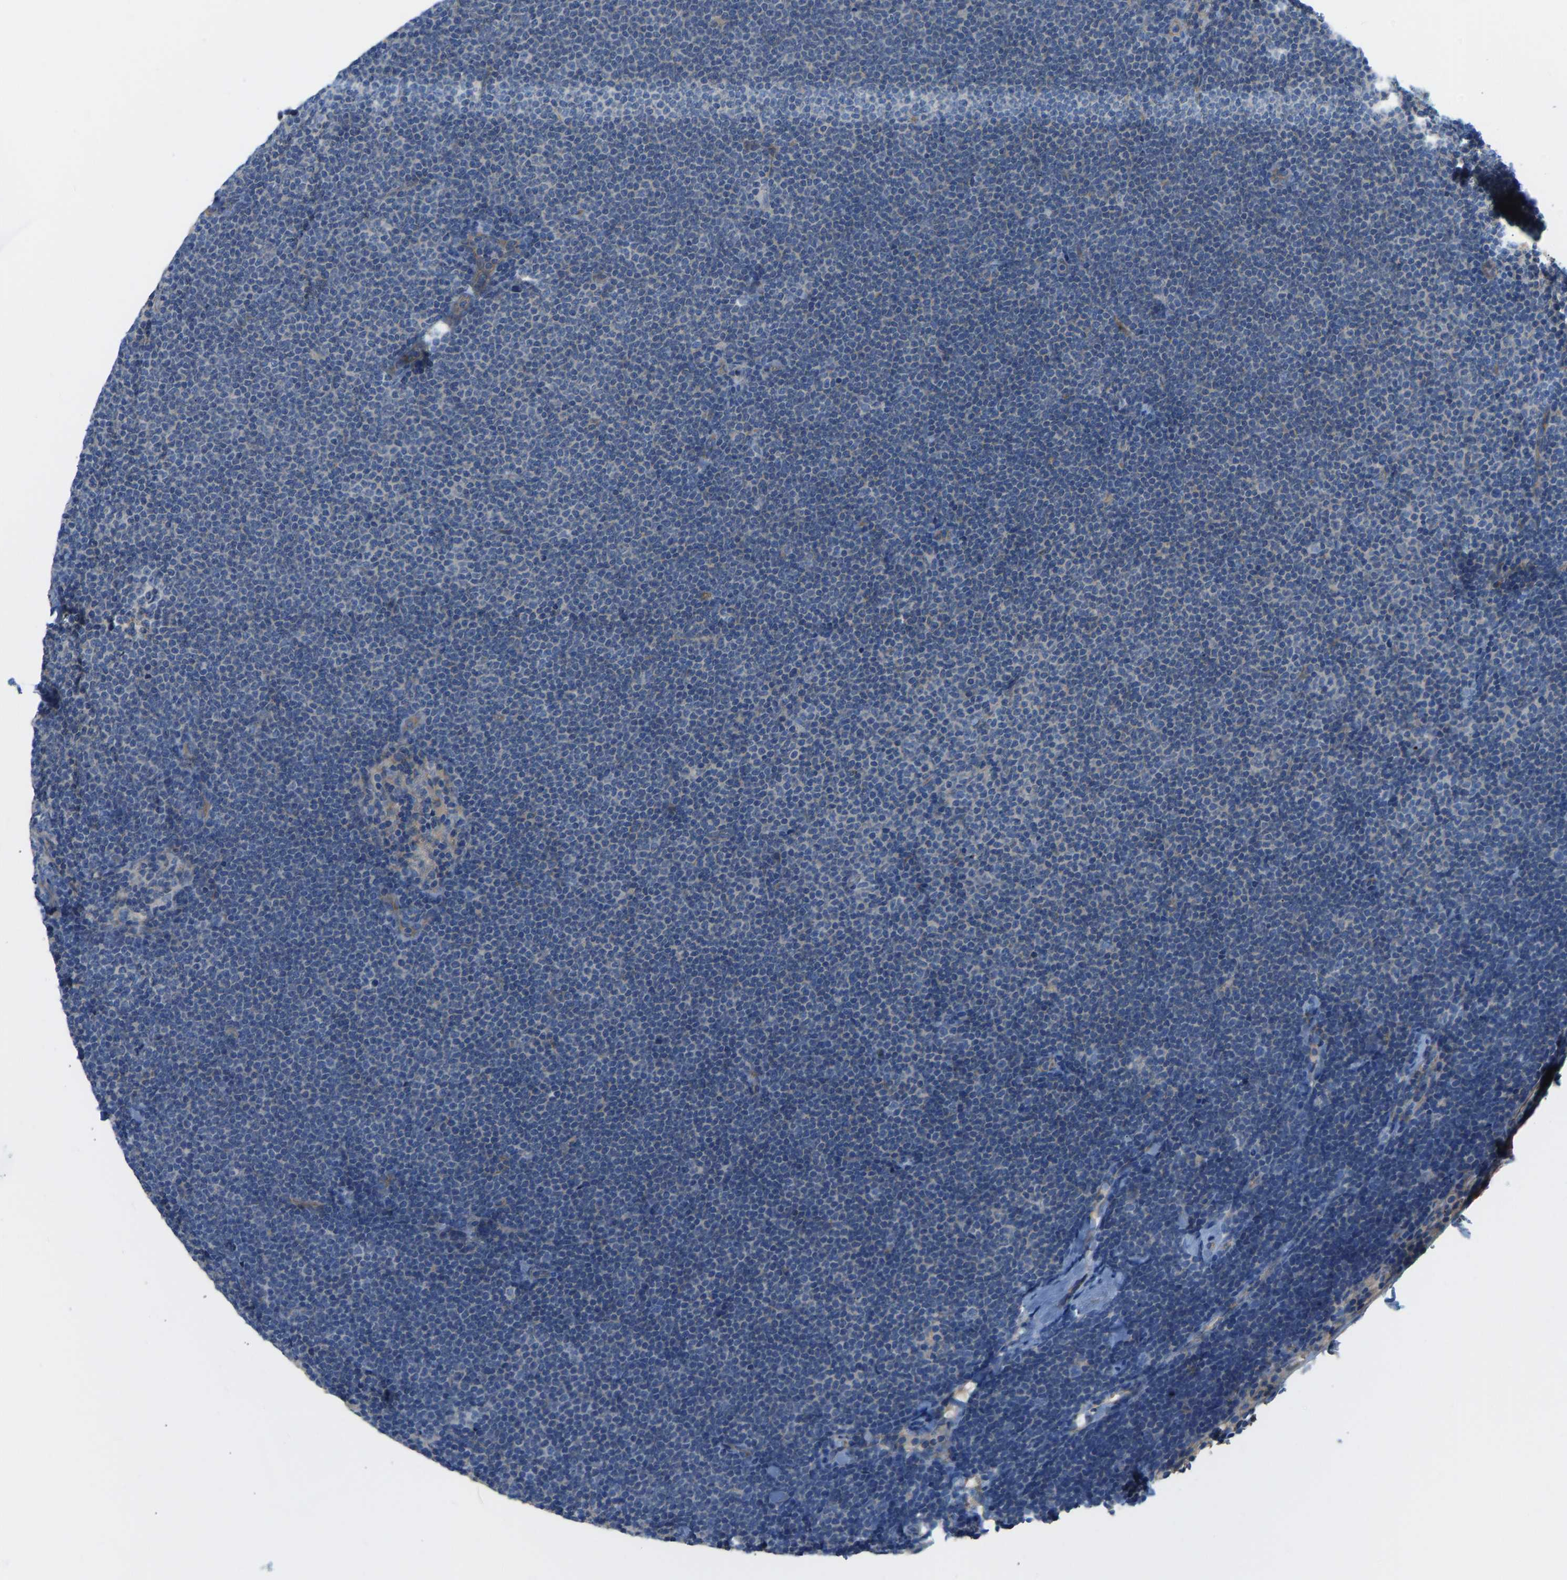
{"staining": {"intensity": "negative", "quantity": "none", "location": "none"}, "tissue": "lymphoma", "cell_type": "Tumor cells", "image_type": "cancer", "snomed": [{"axis": "morphology", "description": "Malignant lymphoma, non-Hodgkin's type, Low grade"}, {"axis": "topography", "description": "Lymph node"}], "caption": "Immunohistochemistry histopathology image of lymphoma stained for a protein (brown), which demonstrates no expression in tumor cells.", "gene": "CHAD", "patient": {"sex": "female", "age": 53}}